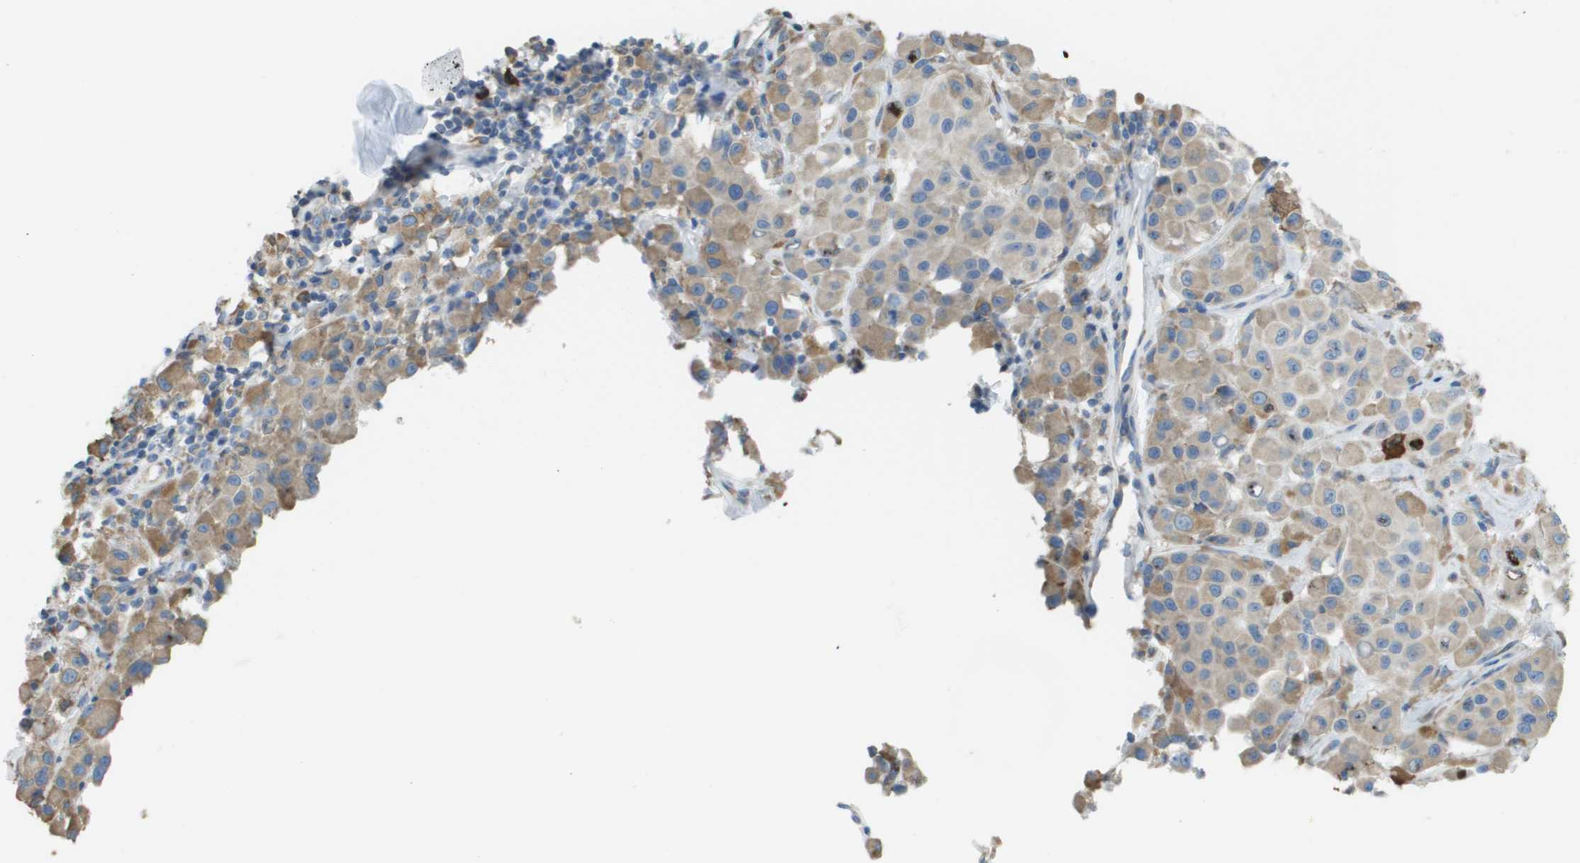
{"staining": {"intensity": "weak", "quantity": "25%-75%", "location": "cytoplasmic/membranous"}, "tissue": "melanoma", "cell_type": "Tumor cells", "image_type": "cancer", "snomed": [{"axis": "morphology", "description": "Malignant melanoma, NOS"}, {"axis": "topography", "description": "Skin"}], "caption": "Immunohistochemistry (IHC) photomicrograph of malignant melanoma stained for a protein (brown), which shows low levels of weak cytoplasmic/membranous staining in approximately 25%-75% of tumor cells.", "gene": "SDR42E1", "patient": {"sex": "male", "age": 84}}